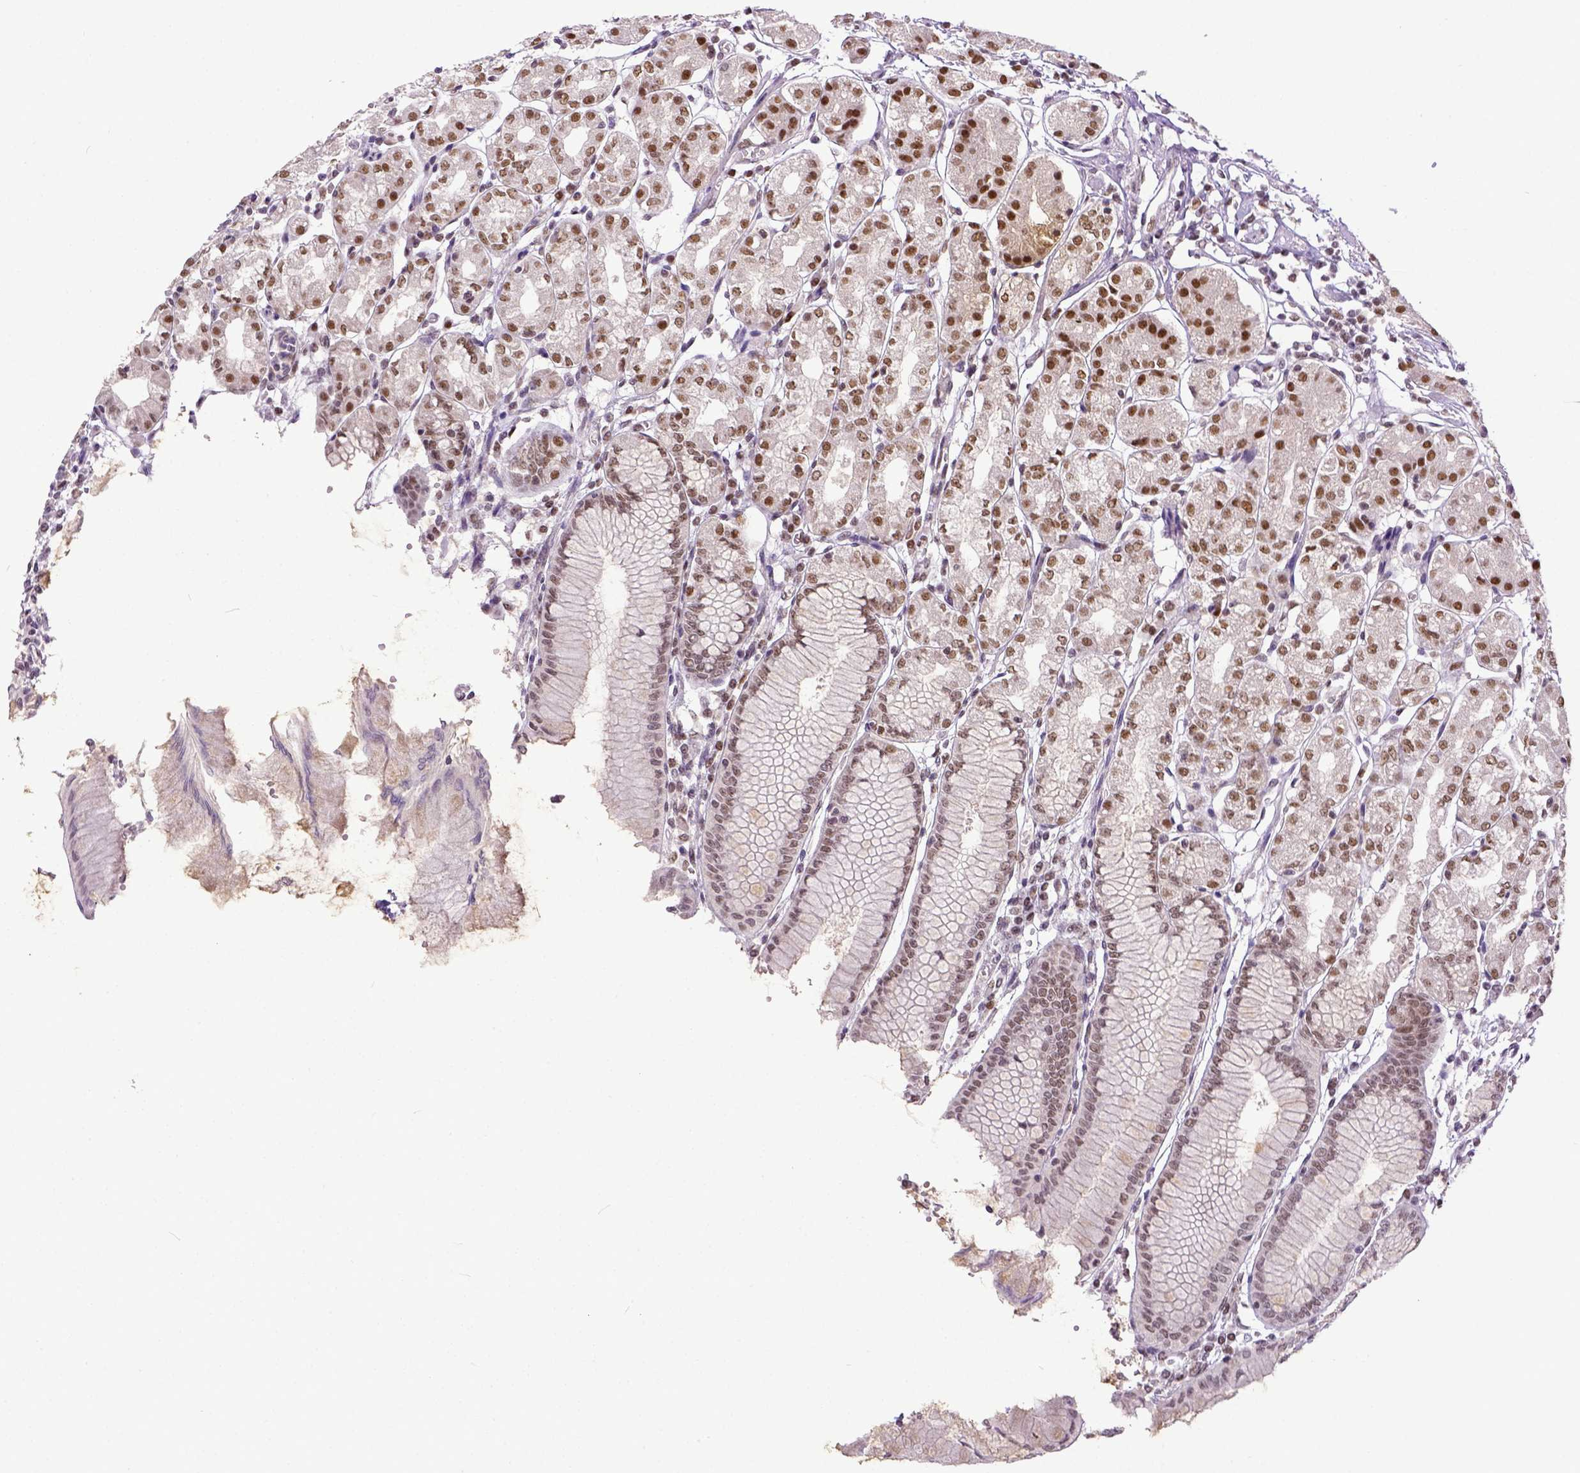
{"staining": {"intensity": "strong", "quantity": ">75%", "location": "nuclear"}, "tissue": "stomach", "cell_type": "Glandular cells", "image_type": "normal", "snomed": [{"axis": "morphology", "description": "Normal tissue, NOS"}, {"axis": "topography", "description": "Skeletal muscle"}, {"axis": "topography", "description": "Stomach"}], "caption": "This photomicrograph exhibits unremarkable stomach stained with immunohistochemistry (IHC) to label a protein in brown. The nuclear of glandular cells show strong positivity for the protein. Nuclei are counter-stained blue.", "gene": "ERCC1", "patient": {"sex": "female", "age": 57}}